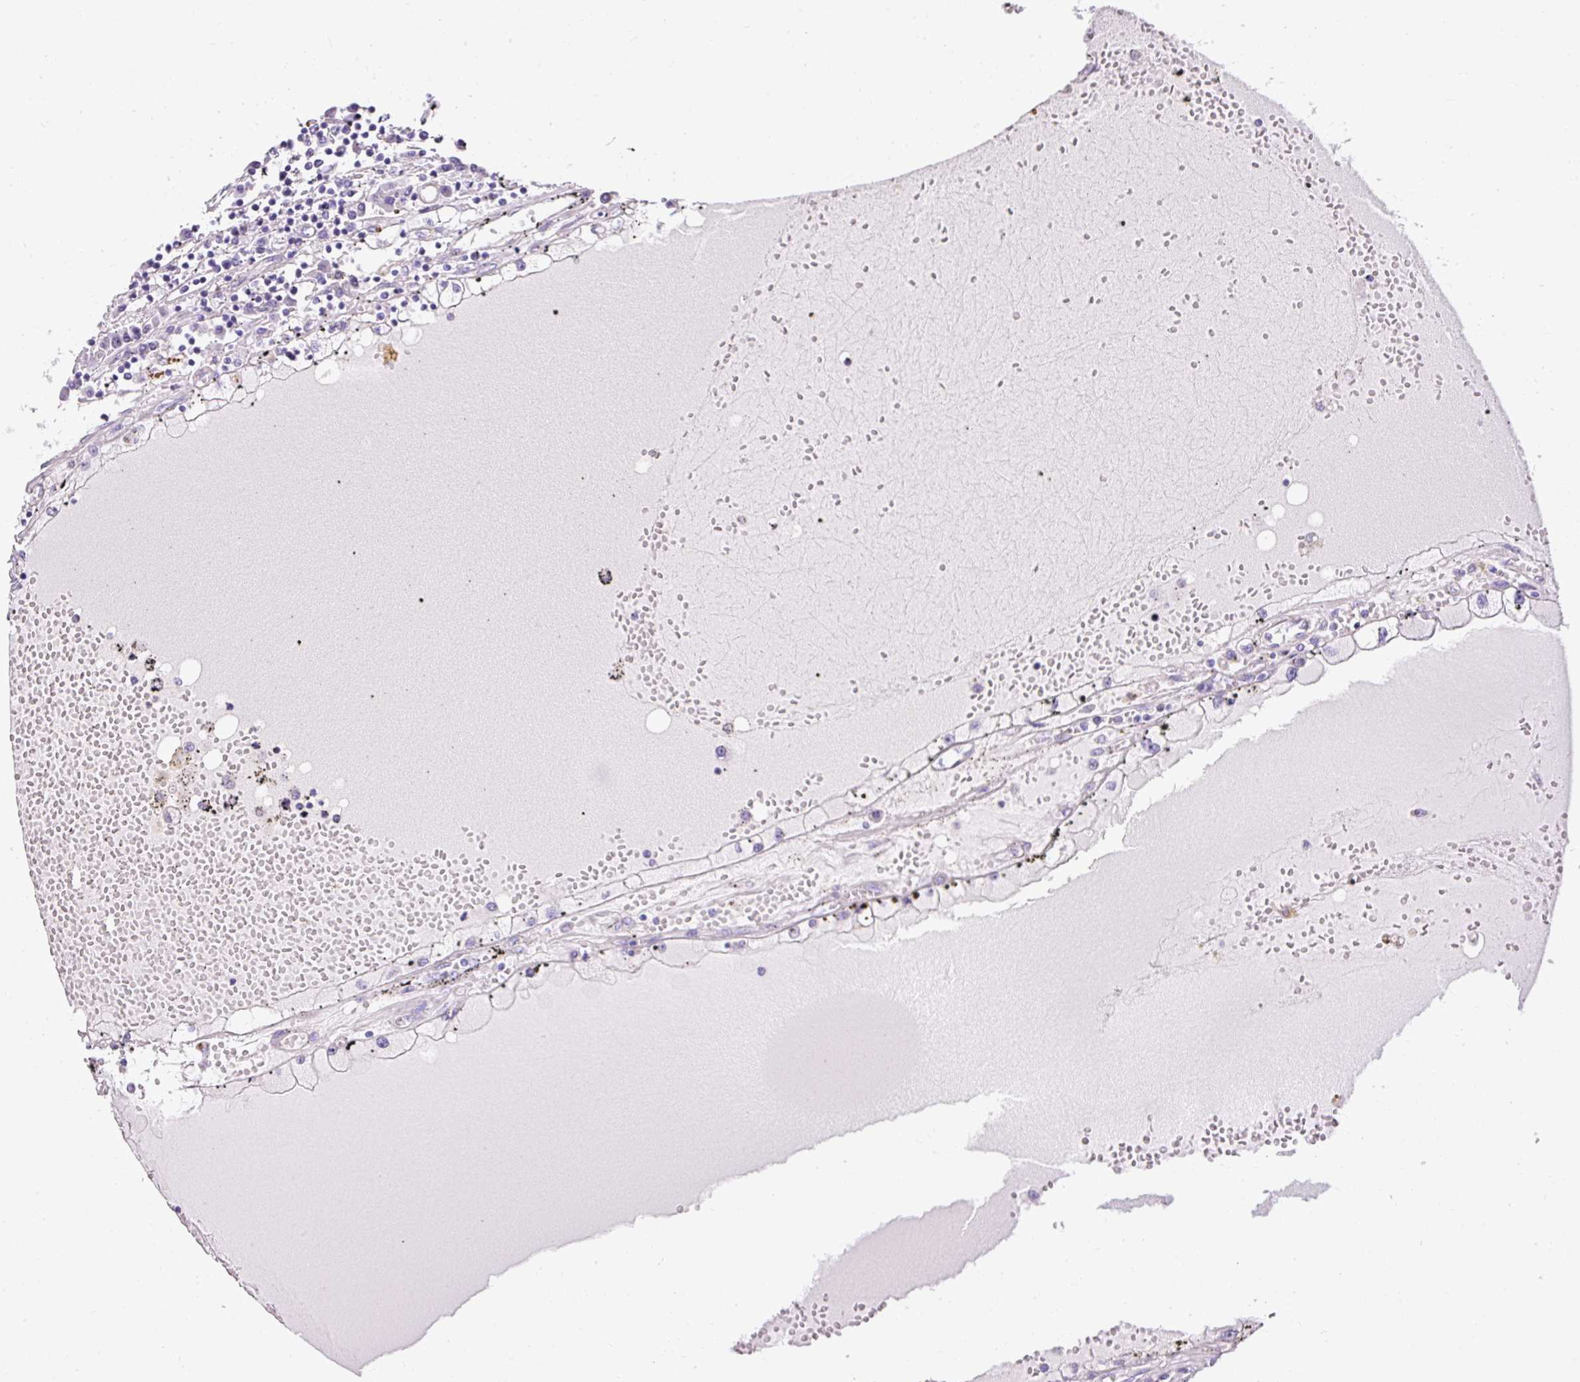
{"staining": {"intensity": "negative", "quantity": "none", "location": "none"}, "tissue": "renal cancer", "cell_type": "Tumor cells", "image_type": "cancer", "snomed": [{"axis": "morphology", "description": "Adenocarcinoma, NOS"}, {"axis": "topography", "description": "Kidney"}], "caption": "Photomicrograph shows no significant protein staining in tumor cells of adenocarcinoma (renal). The staining was performed using DAB (3,3'-diaminobenzidine) to visualize the protein expression in brown, while the nuclei were stained in blue with hematoxylin (Magnification: 20x).", "gene": "C2CD4C", "patient": {"sex": "male", "age": 56}}